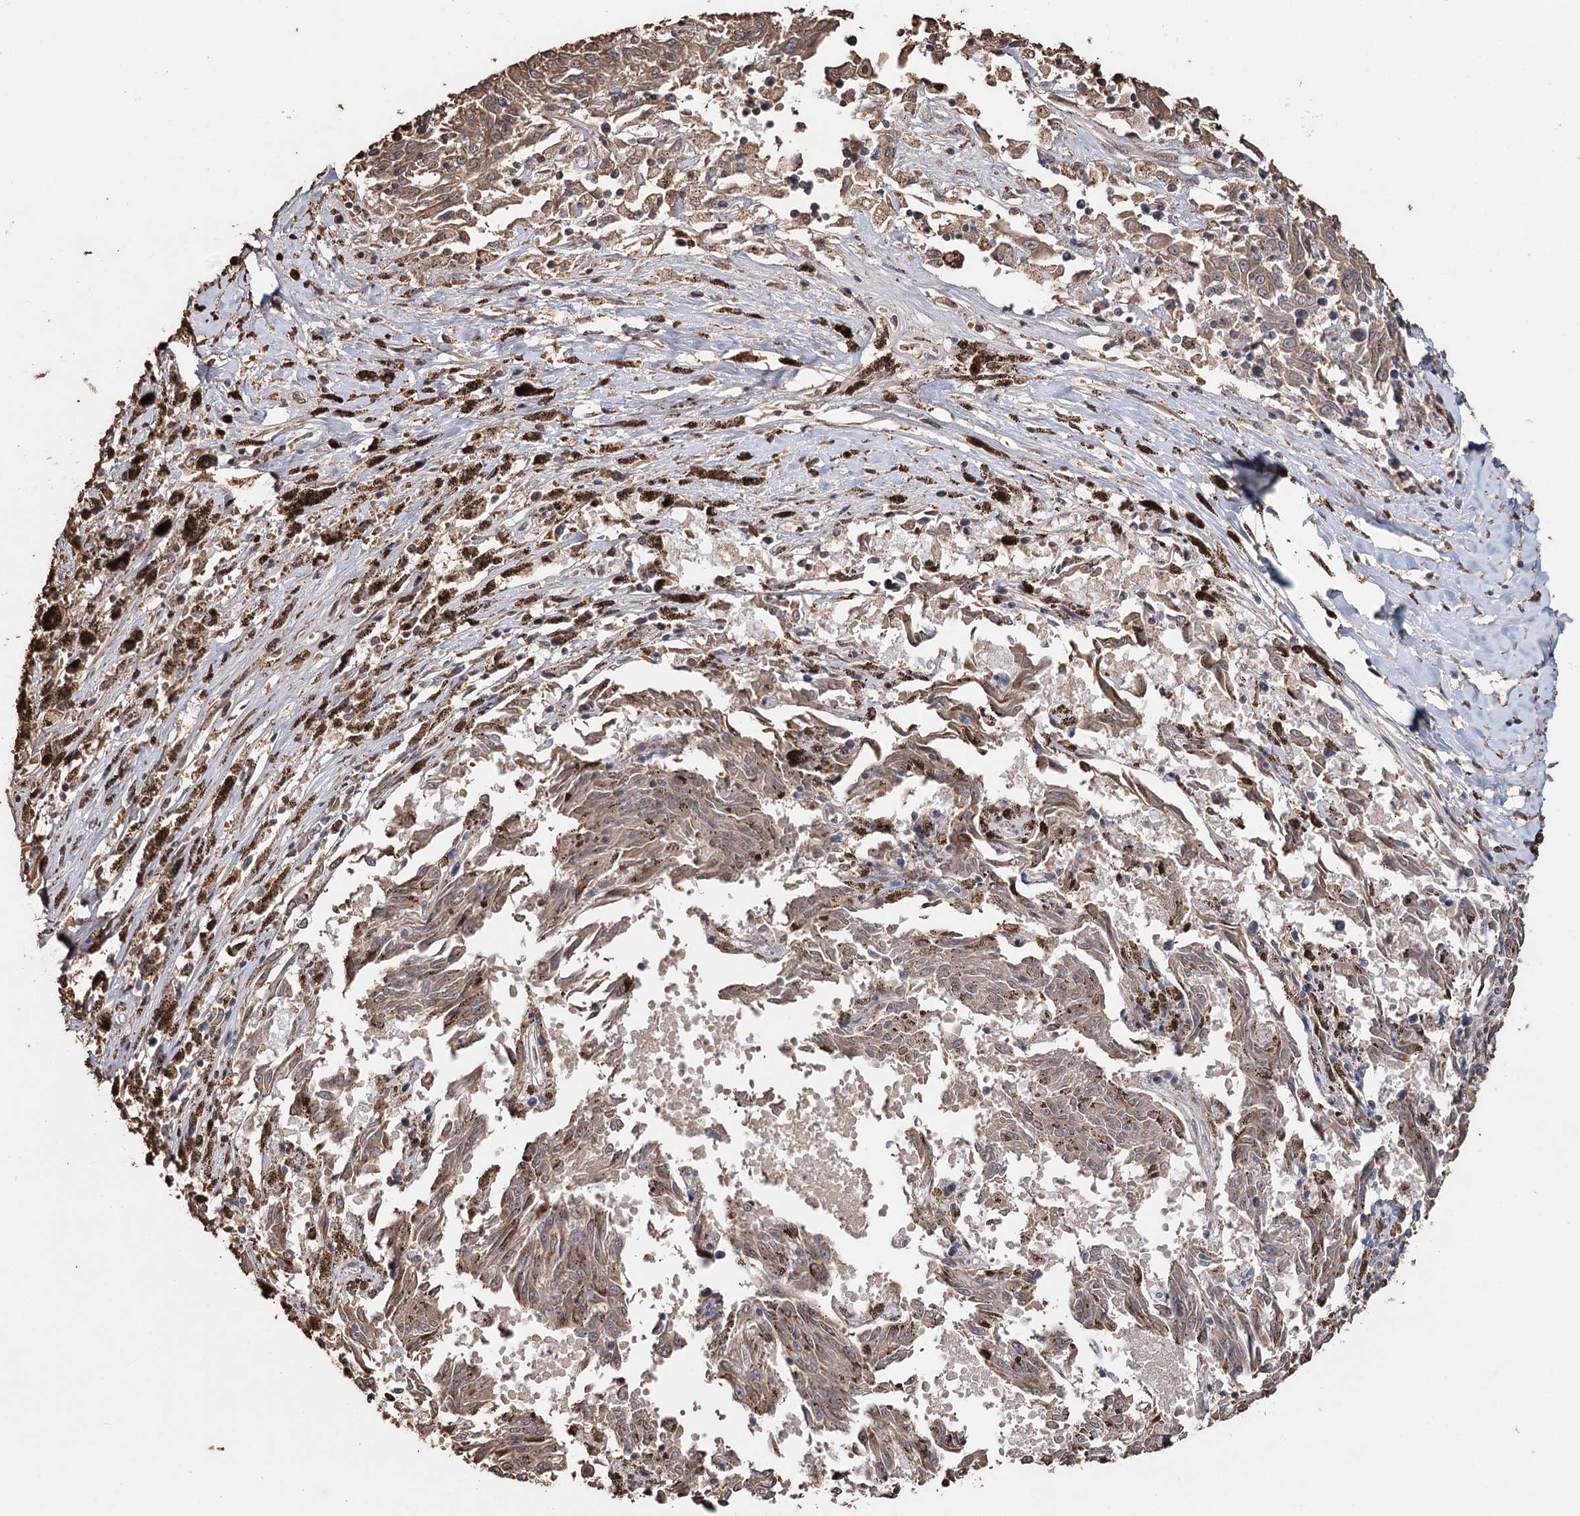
{"staining": {"intensity": "moderate", "quantity": ">75%", "location": "cytoplasmic/membranous"}, "tissue": "melanoma", "cell_type": "Tumor cells", "image_type": "cancer", "snomed": [{"axis": "morphology", "description": "Malignant melanoma, NOS"}, {"axis": "topography", "description": "Skin"}], "caption": "DAB immunohistochemical staining of human malignant melanoma exhibits moderate cytoplasmic/membranous protein positivity in approximately >75% of tumor cells.", "gene": "SYVN1", "patient": {"sex": "female", "age": 72}}